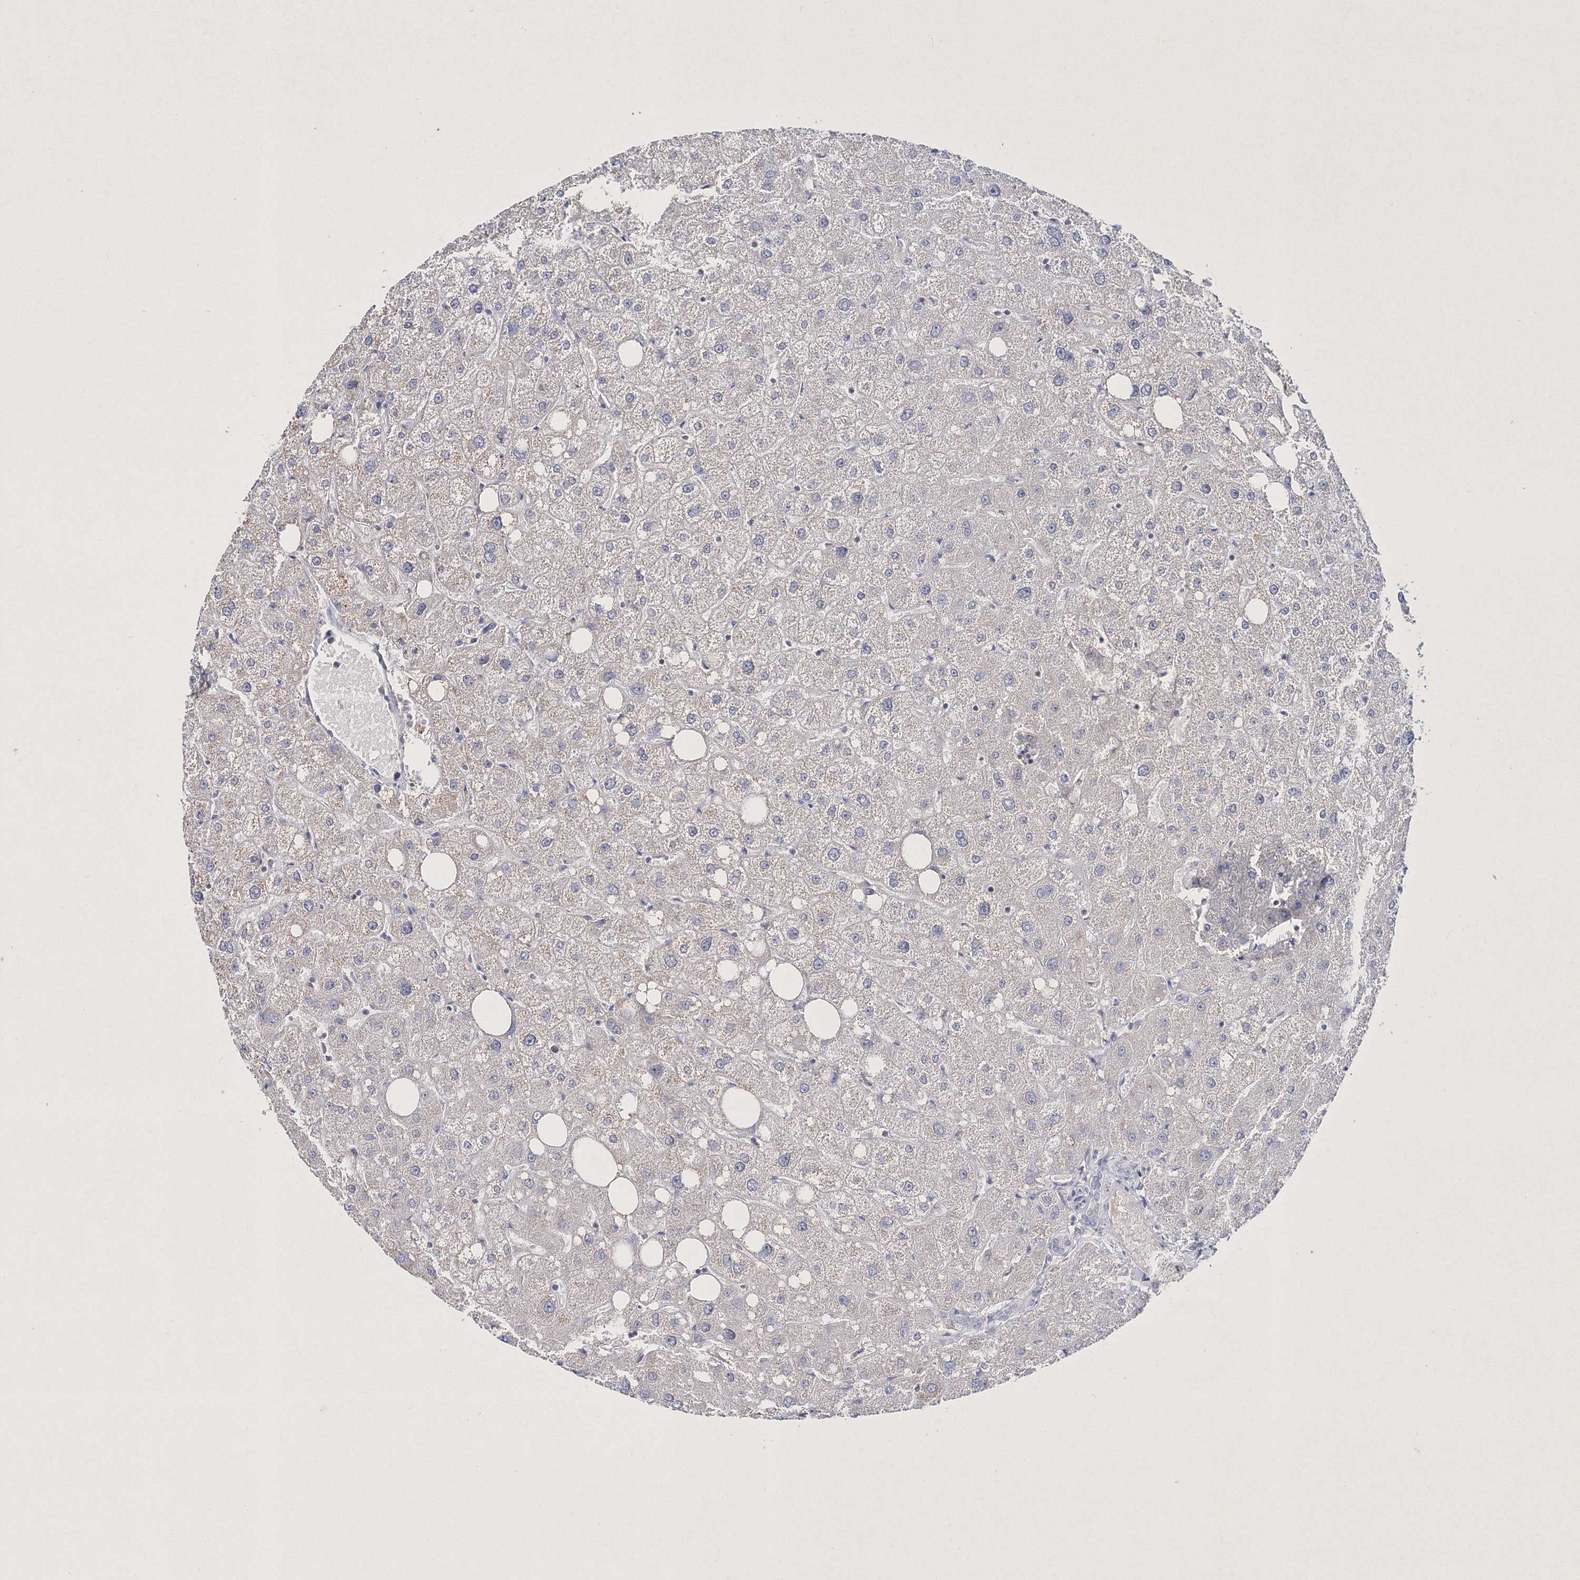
{"staining": {"intensity": "negative", "quantity": "none", "location": "none"}, "tissue": "liver", "cell_type": "Cholangiocytes", "image_type": "normal", "snomed": [{"axis": "morphology", "description": "Normal tissue, NOS"}, {"axis": "topography", "description": "Liver"}], "caption": "Immunohistochemistry (IHC) of normal human liver displays no positivity in cholangiocytes. (DAB immunohistochemistry (IHC), high magnification).", "gene": "NEU4", "patient": {"sex": "male", "age": 73}}